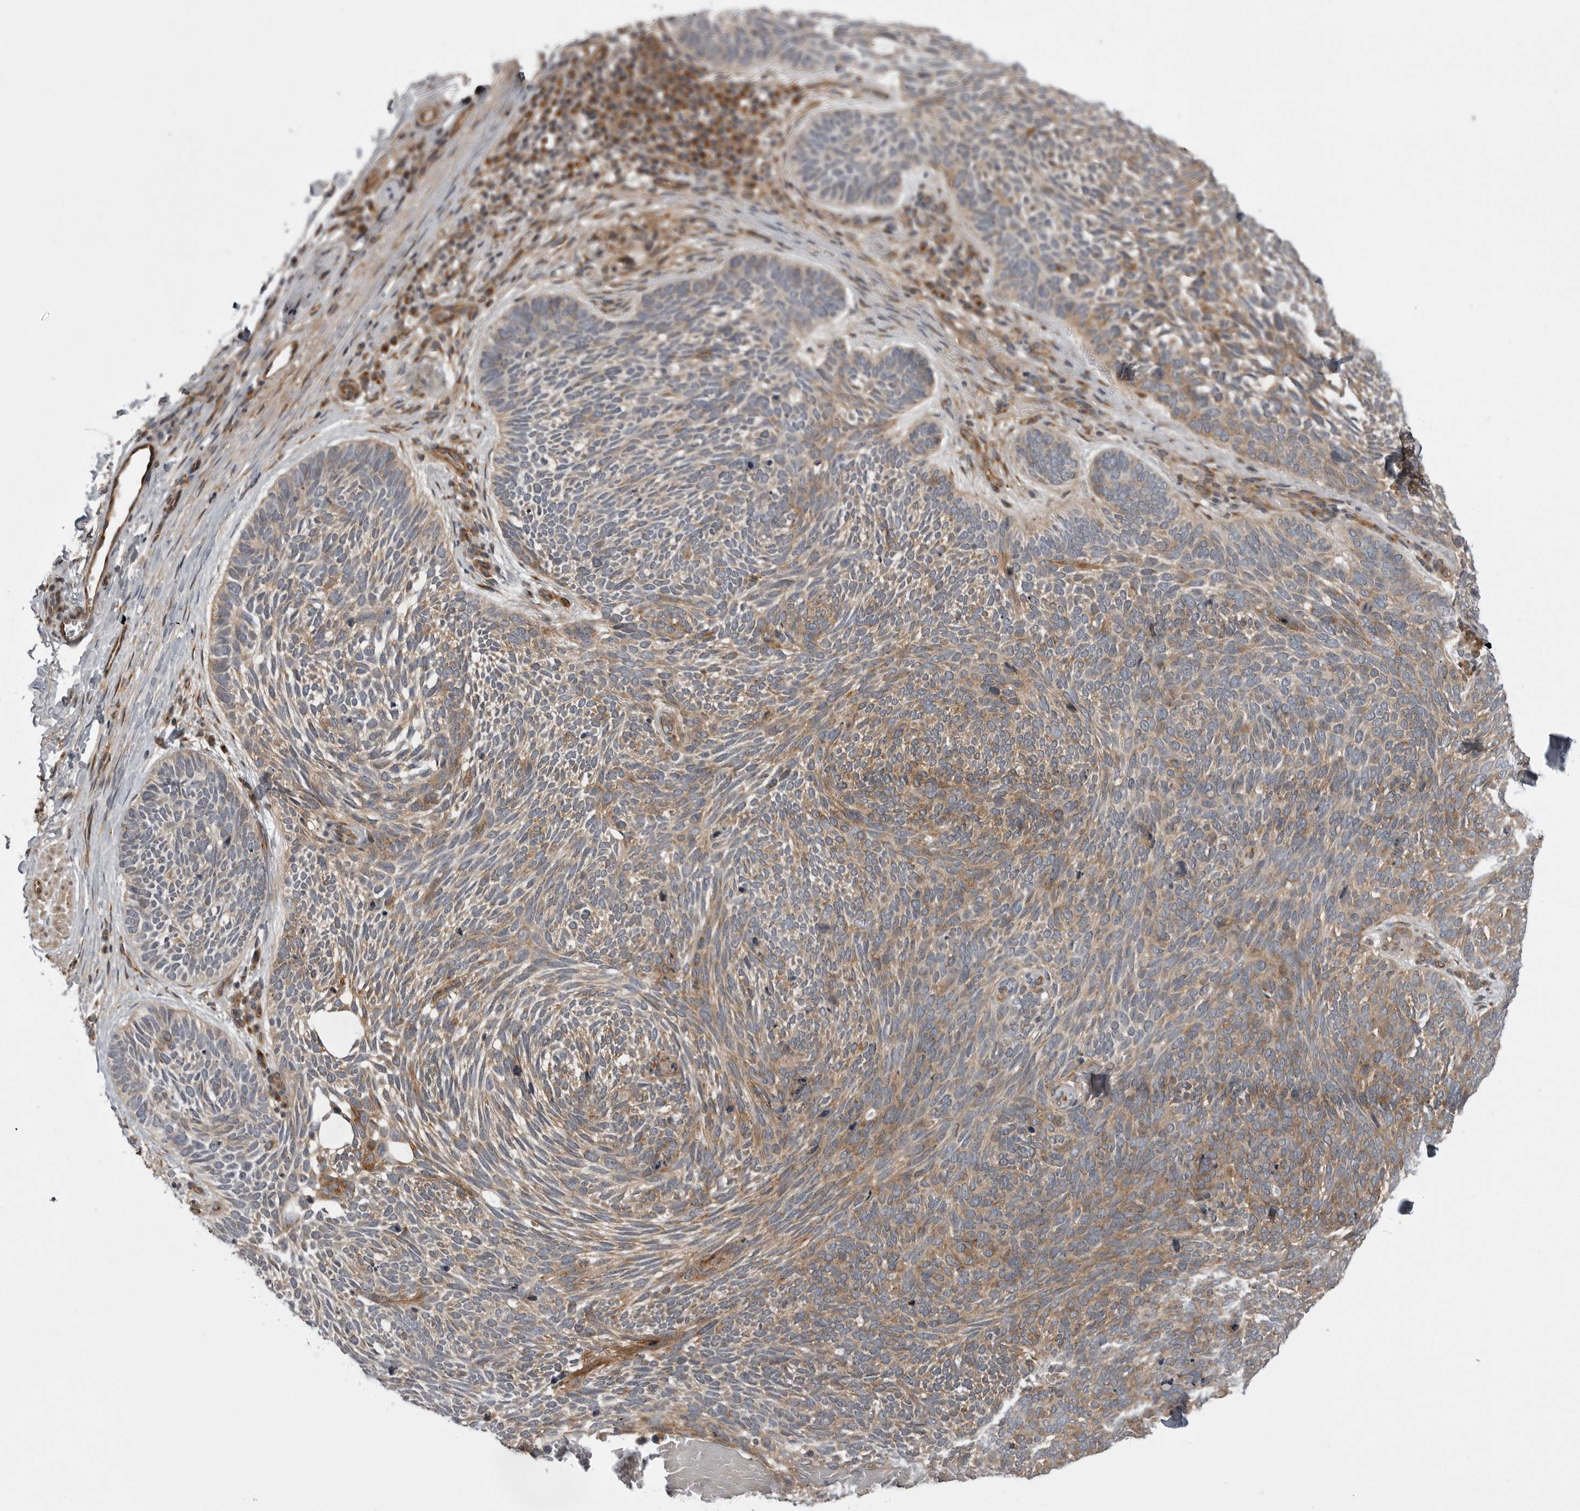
{"staining": {"intensity": "moderate", "quantity": "25%-75%", "location": "cytoplasmic/membranous"}, "tissue": "skin cancer", "cell_type": "Tumor cells", "image_type": "cancer", "snomed": [{"axis": "morphology", "description": "Basal cell carcinoma"}, {"axis": "topography", "description": "Skin"}], "caption": "A medium amount of moderate cytoplasmic/membranous expression is appreciated in about 25%-75% of tumor cells in skin cancer (basal cell carcinoma) tissue.", "gene": "LRRC45", "patient": {"sex": "female", "age": 85}}